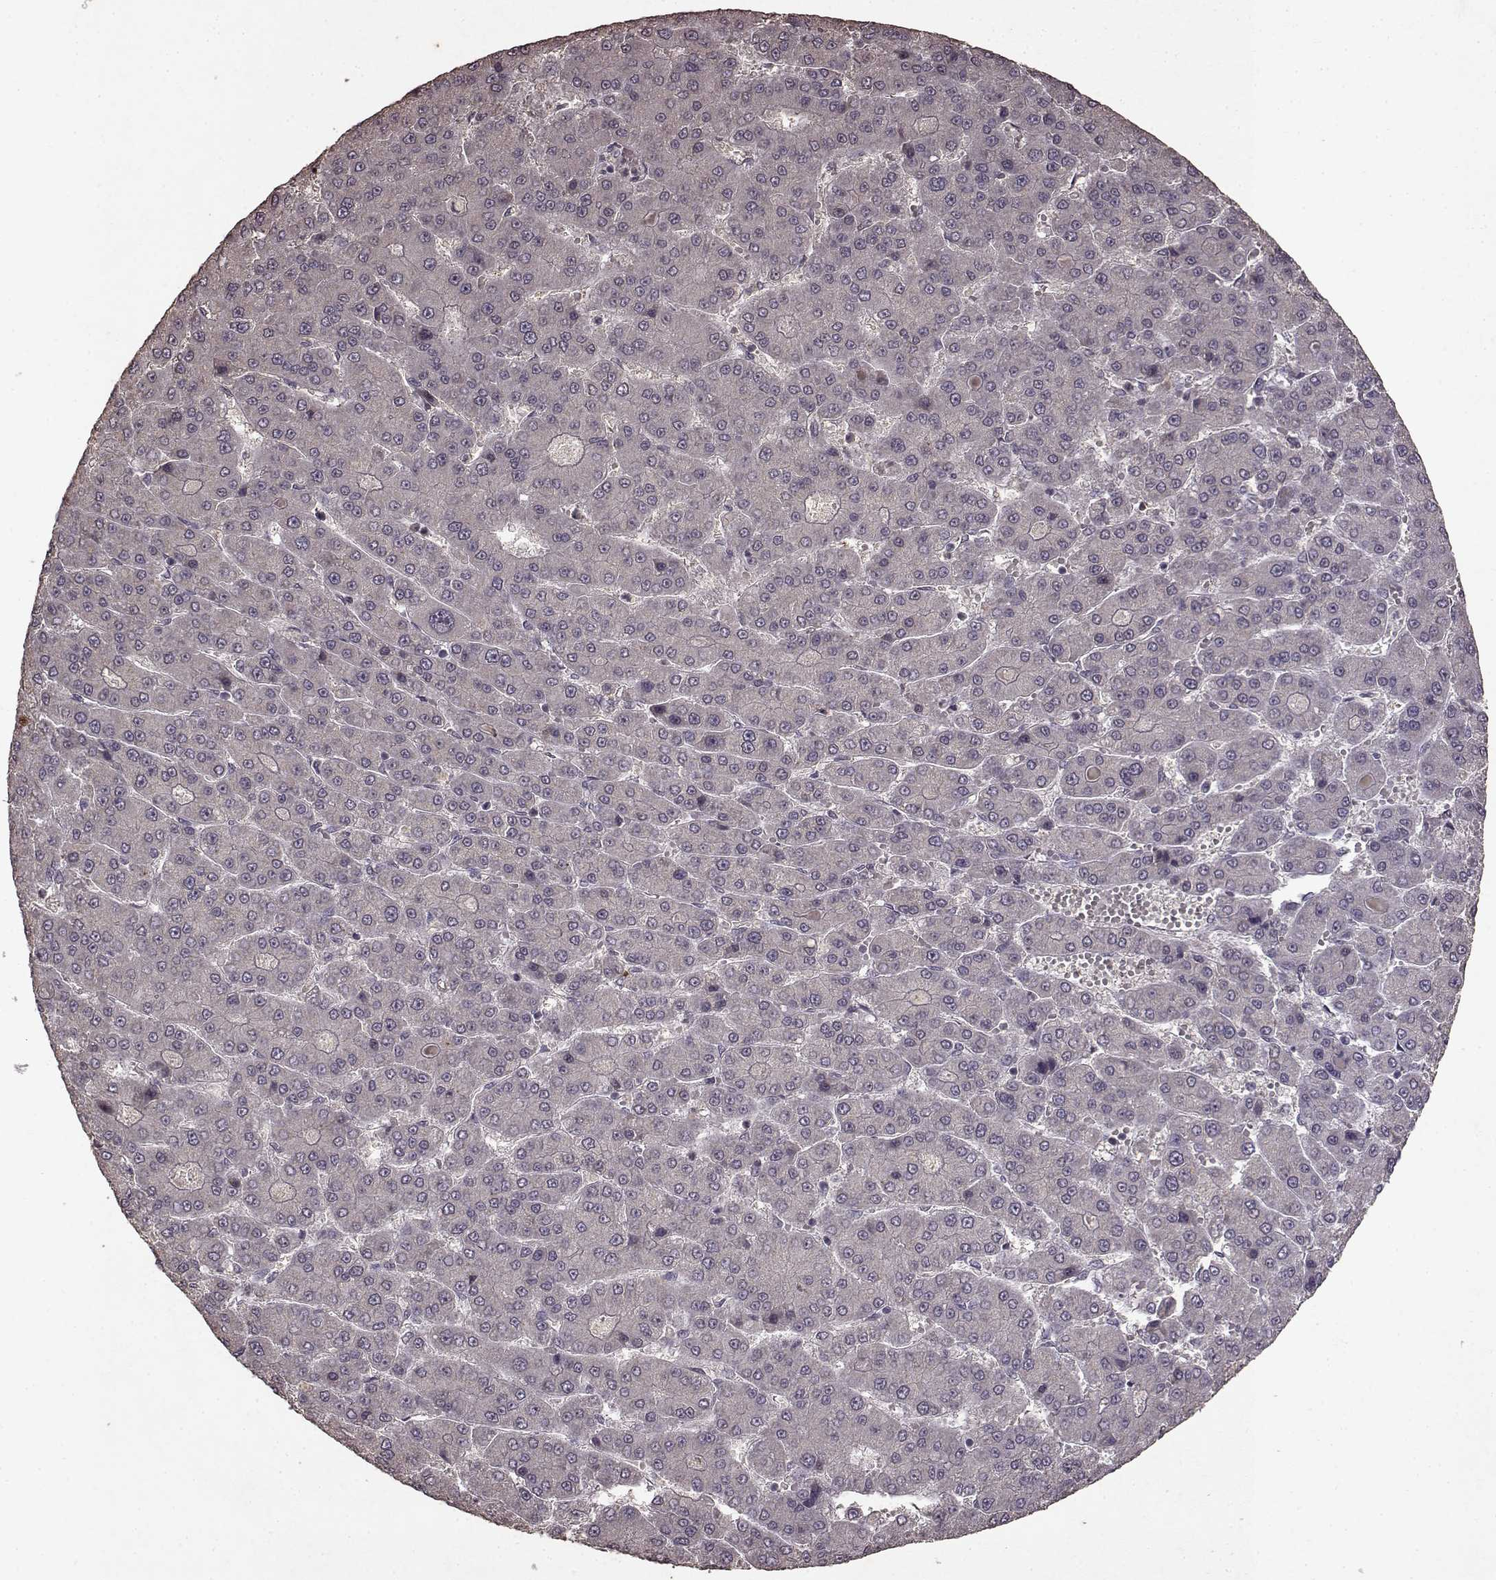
{"staining": {"intensity": "negative", "quantity": "none", "location": "none"}, "tissue": "liver cancer", "cell_type": "Tumor cells", "image_type": "cancer", "snomed": [{"axis": "morphology", "description": "Carcinoma, Hepatocellular, NOS"}, {"axis": "topography", "description": "Liver"}], "caption": "The image reveals no significant expression in tumor cells of liver cancer (hepatocellular carcinoma). Nuclei are stained in blue.", "gene": "LHB", "patient": {"sex": "male", "age": 70}}